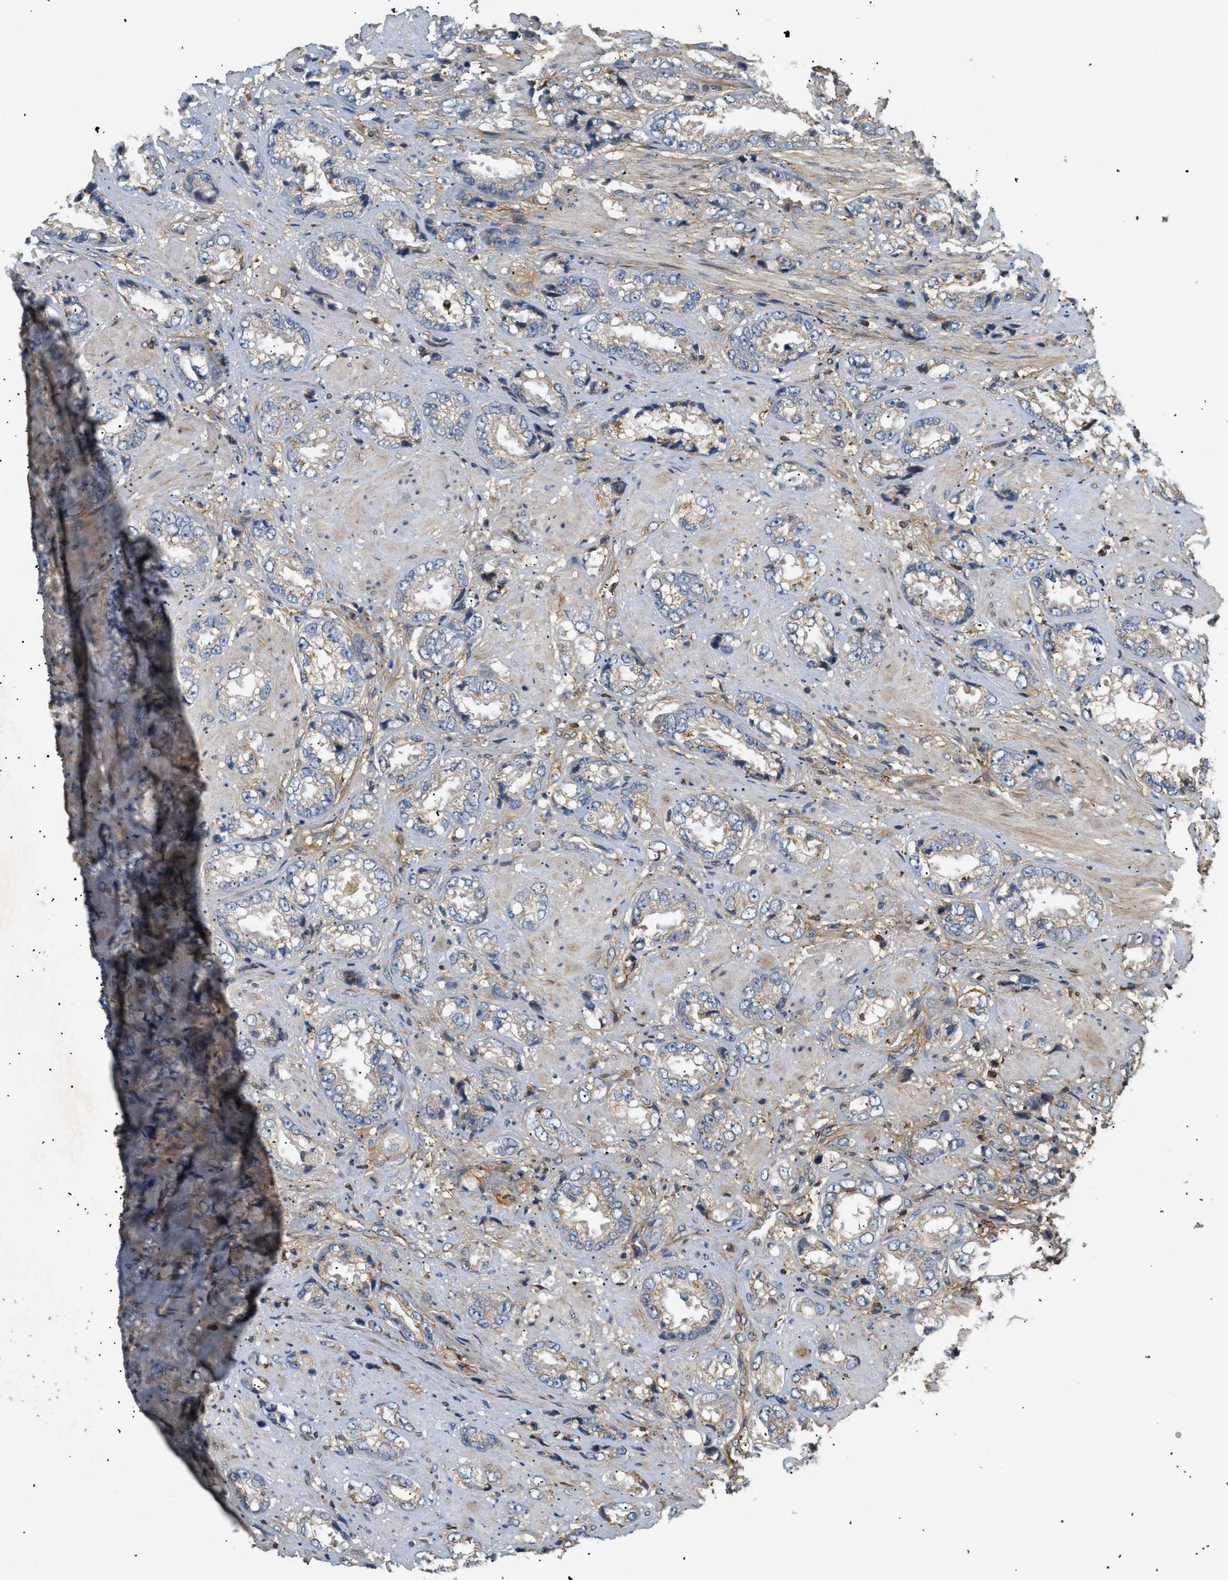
{"staining": {"intensity": "weak", "quantity": "<25%", "location": "cytoplasmic/membranous"}, "tissue": "prostate cancer", "cell_type": "Tumor cells", "image_type": "cancer", "snomed": [{"axis": "morphology", "description": "Adenocarcinoma, High grade"}, {"axis": "topography", "description": "Prostate"}], "caption": "DAB (3,3'-diaminobenzidine) immunohistochemical staining of prostate cancer (adenocarcinoma (high-grade)) exhibits no significant expression in tumor cells.", "gene": "FARS2", "patient": {"sex": "male", "age": 61}}